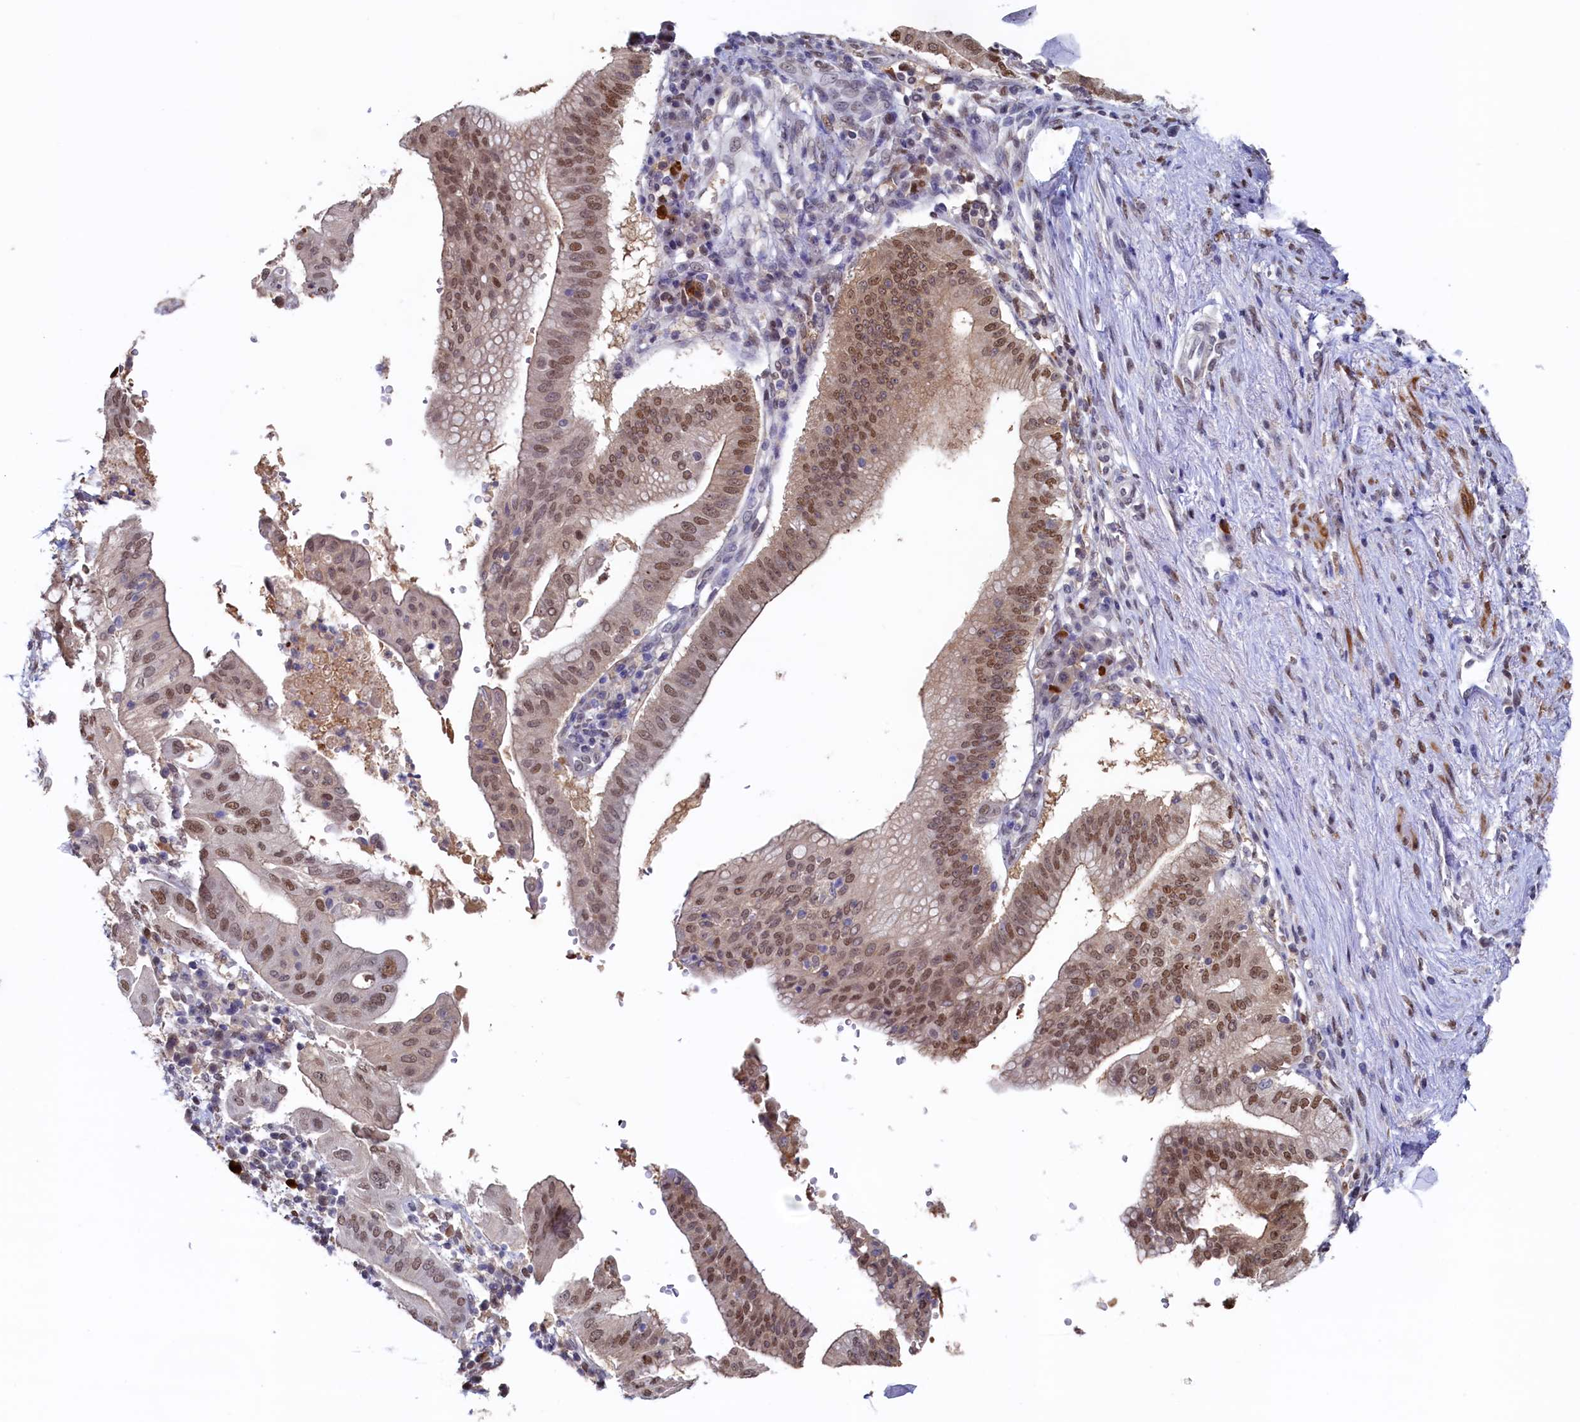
{"staining": {"intensity": "moderate", "quantity": ">75%", "location": "nuclear"}, "tissue": "pancreatic cancer", "cell_type": "Tumor cells", "image_type": "cancer", "snomed": [{"axis": "morphology", "description": "Adenocarcinoma, NOS"}, {"axis": "topography", "description": "Pancreas"}], "caption": "Adenocarcinoma (pancreatic) stained with immunohistochemistry (IHC) displays moderate nuclear staining in about >75% of tumor cells.", "gene": "AHCY", "patient": {"sex": "male", "age": 68}}